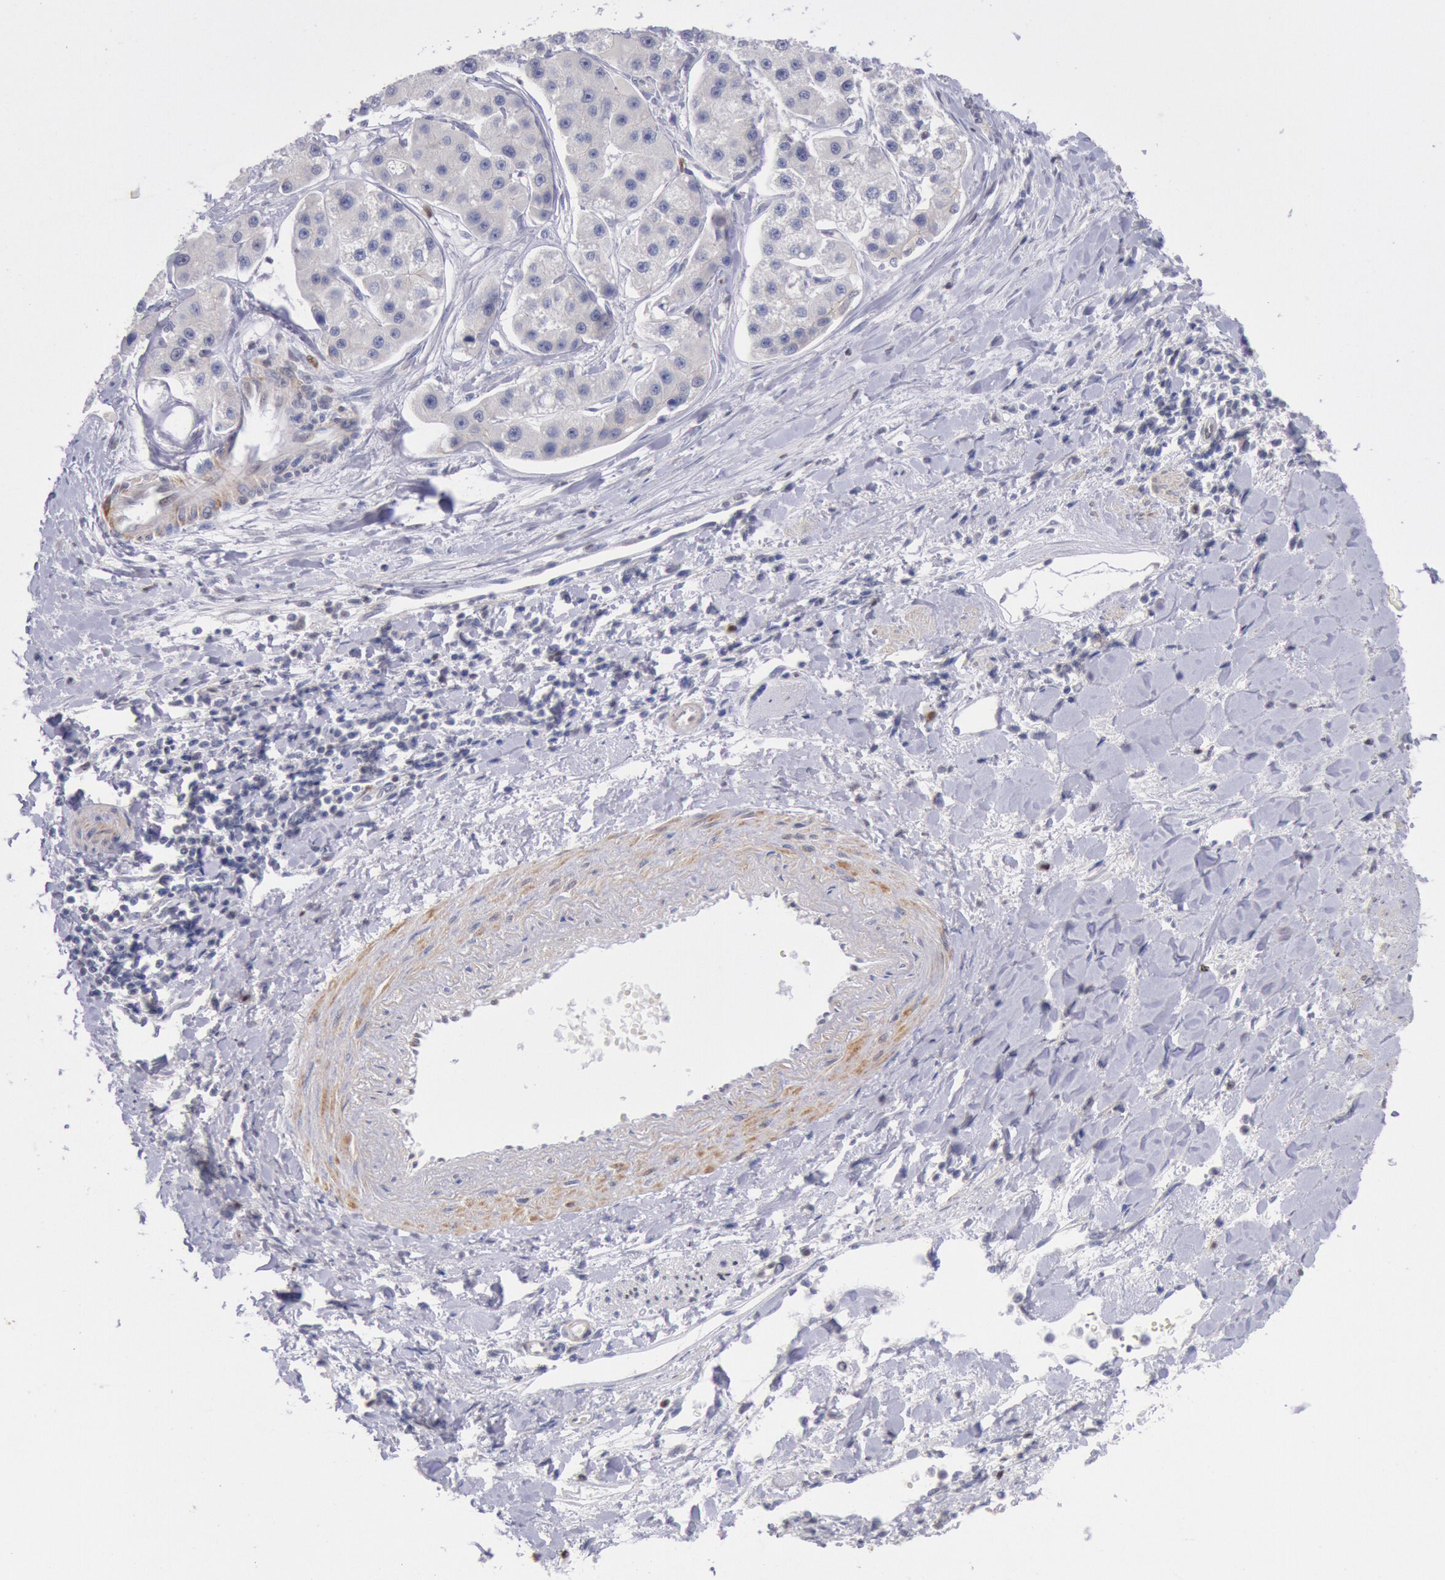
{"staining": {"intensity": "negative", "quantity": "none", "location": "none"}, "tissue": "liver cancer", "cell_type": "Tumor cells", "image_type": "cancer", "snomed": [{"axis": "morphology", "description": "Carcinoma, Hepatocellular, NOS"}, {"axis": "topography", "description": "Liver"}], "caption": "IHC of human hepatocellular carcinoma (liver) demonstrates no expression in tumor cells.", "gene": "RPS6KA5", "patient": {"sex": "female", "age": 85}}